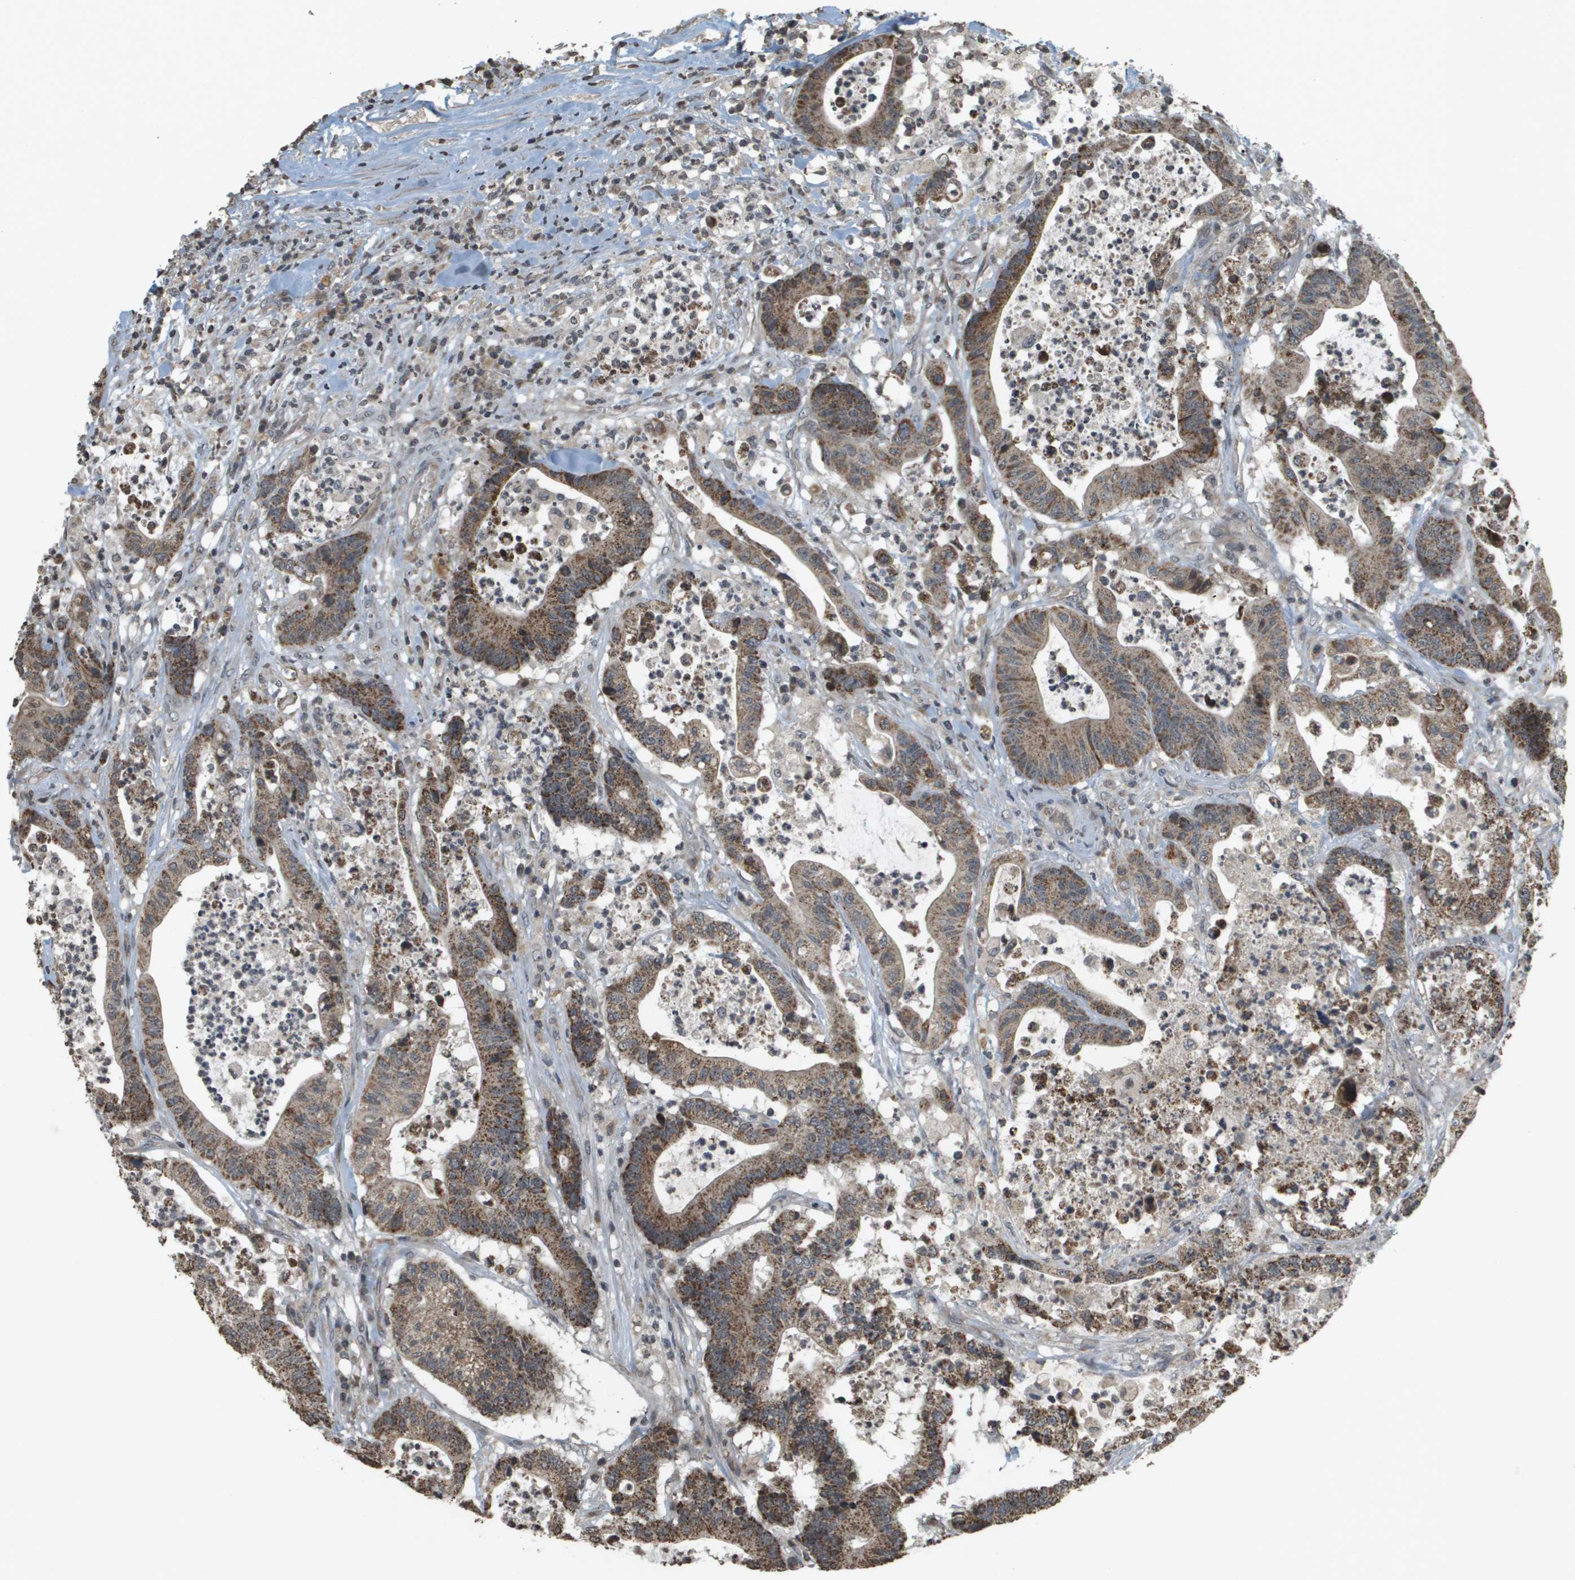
{"staining": {"intensity": "moderate", "quantity": ">75%", "location": "cytoplasmic/membranous"}, "tissue": "colorectal cancer", "cell_type": "Tumor cells", "image_type": "cancer", "snomed": [{"axis": "morphology", "description": "Adenocarcinoma, NOS"}, {"axis": "topography", "description": "Colon"}], "caption": "Brown immunohistochemical staining in colorectal adenocarcinoma shows moderate cytoplasmic/membranous positivity in about >75% of tumor cells. (DAB (3,3'-diaminobenzidine) IHC, brown staining for protein, blue staining for nuclei).", "gene": "RAB21", "patient": {"sex": "female", "age": 84}}